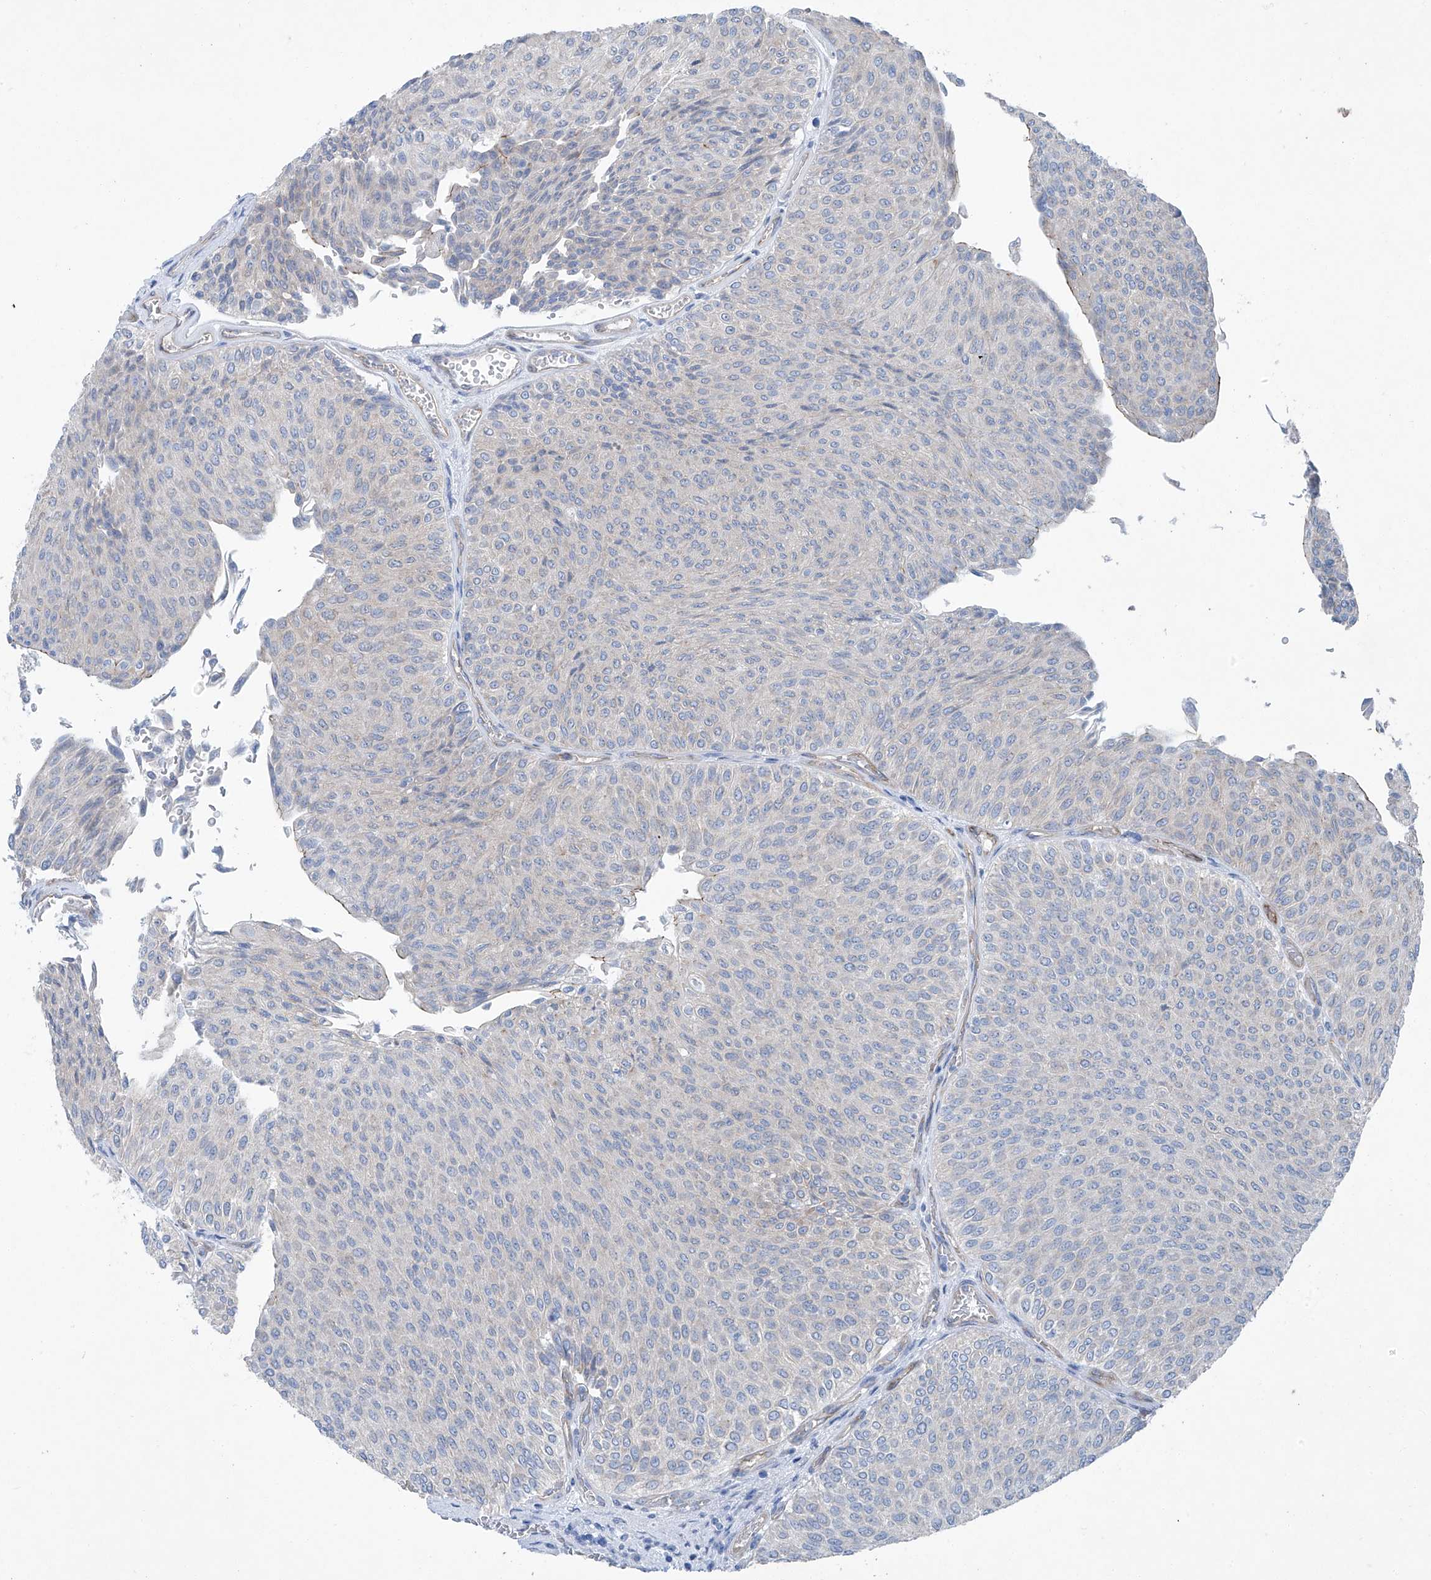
{"staining": {"intensity": "negative", "quantity": "none", "location": "none"}, "tissue": "urothelial cancer", "cell_type": "Tumor cells", "image_type": "cancer", "snomed": [{"axis": "morphology", "description": "Urothelial carcinoma, Low grade"}, {"axis": "topography", "description": "Urinary bladder"}], "caption": "Micrograph shows no protein staining in tumor cells of low-grade urothelial carcinoma tissue.", "gene": "MAGI1", "patient": {"sex": "male", "age": 78}}